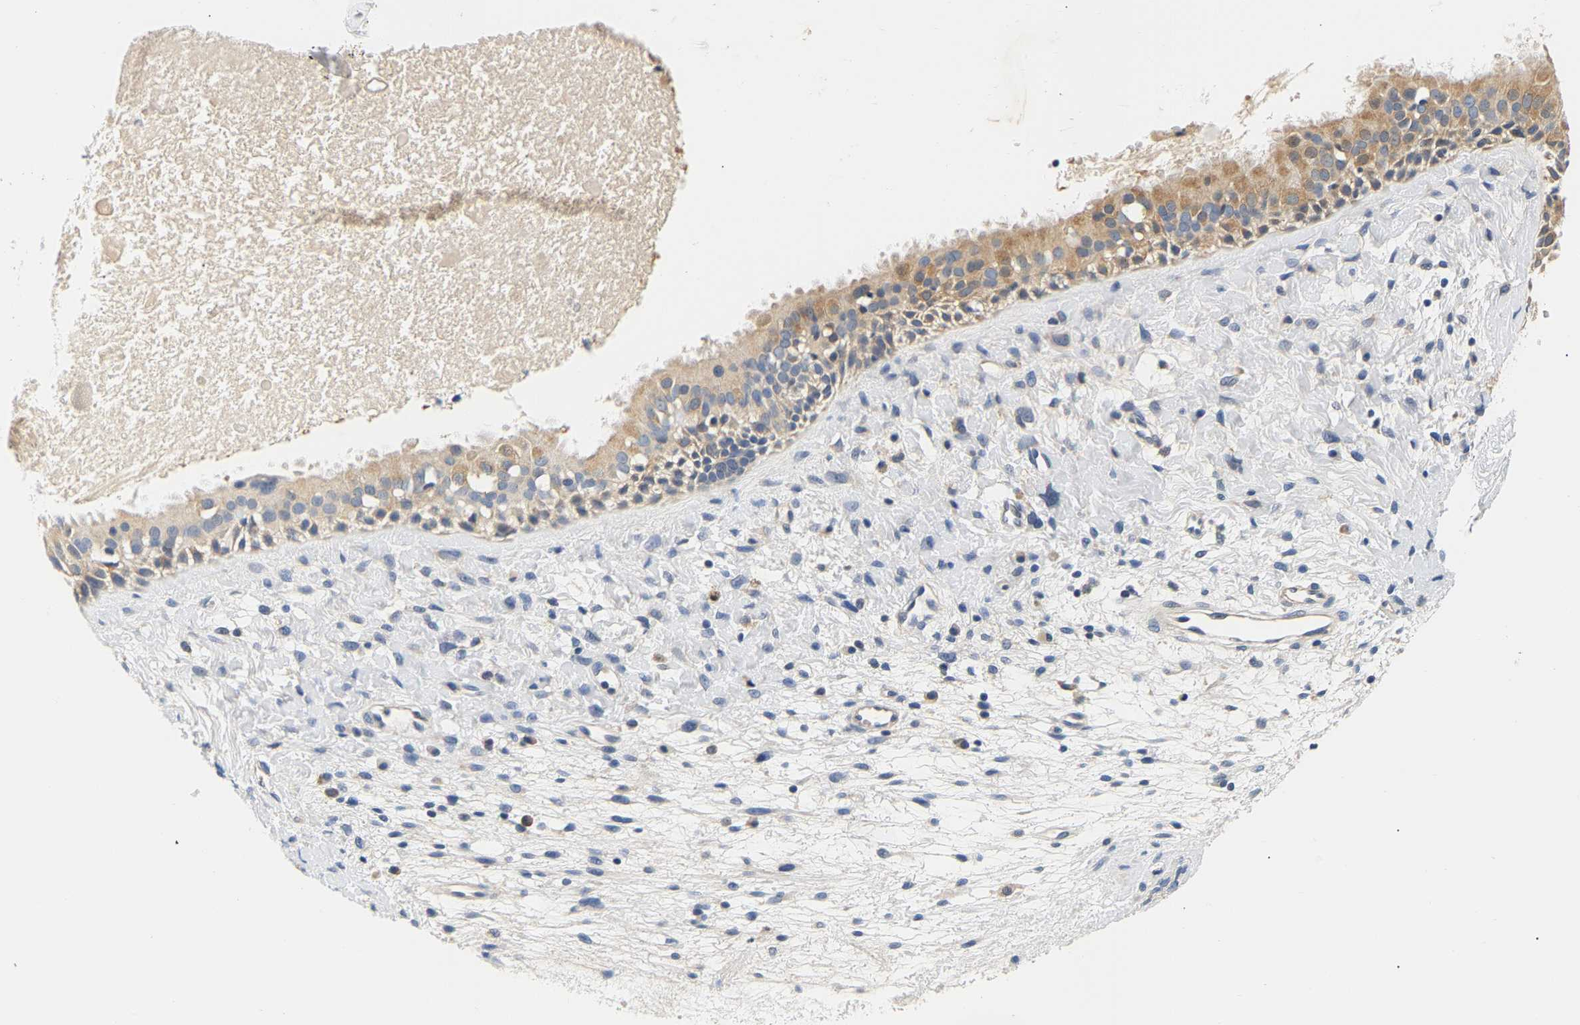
{"staining": {"intensity": "moderate", "quantity": ">75%", "location": "cytoplasmic/membranous"}, "tissue": "nasopharynx", "cell_type": "Respiratory epithelial cells", "image_type": "normal", "snomed": [{"axis": "morphology", "description": "Normal tissue, NOS"}, {"axis": "topography", "description": "Nasopharynx"}], "caption": "An immunohistochemistry (IHC) micrograph of benign tissue is shown. Protein staining in brown labels moderate cytoplasmic/membranous positivity in nasopharynx within respiratory epithelial cells. (DAB IHC with brightfield microscopy, high magnification).", "gene": "PPID", "patient": {"sex": "male", "age": 22}}